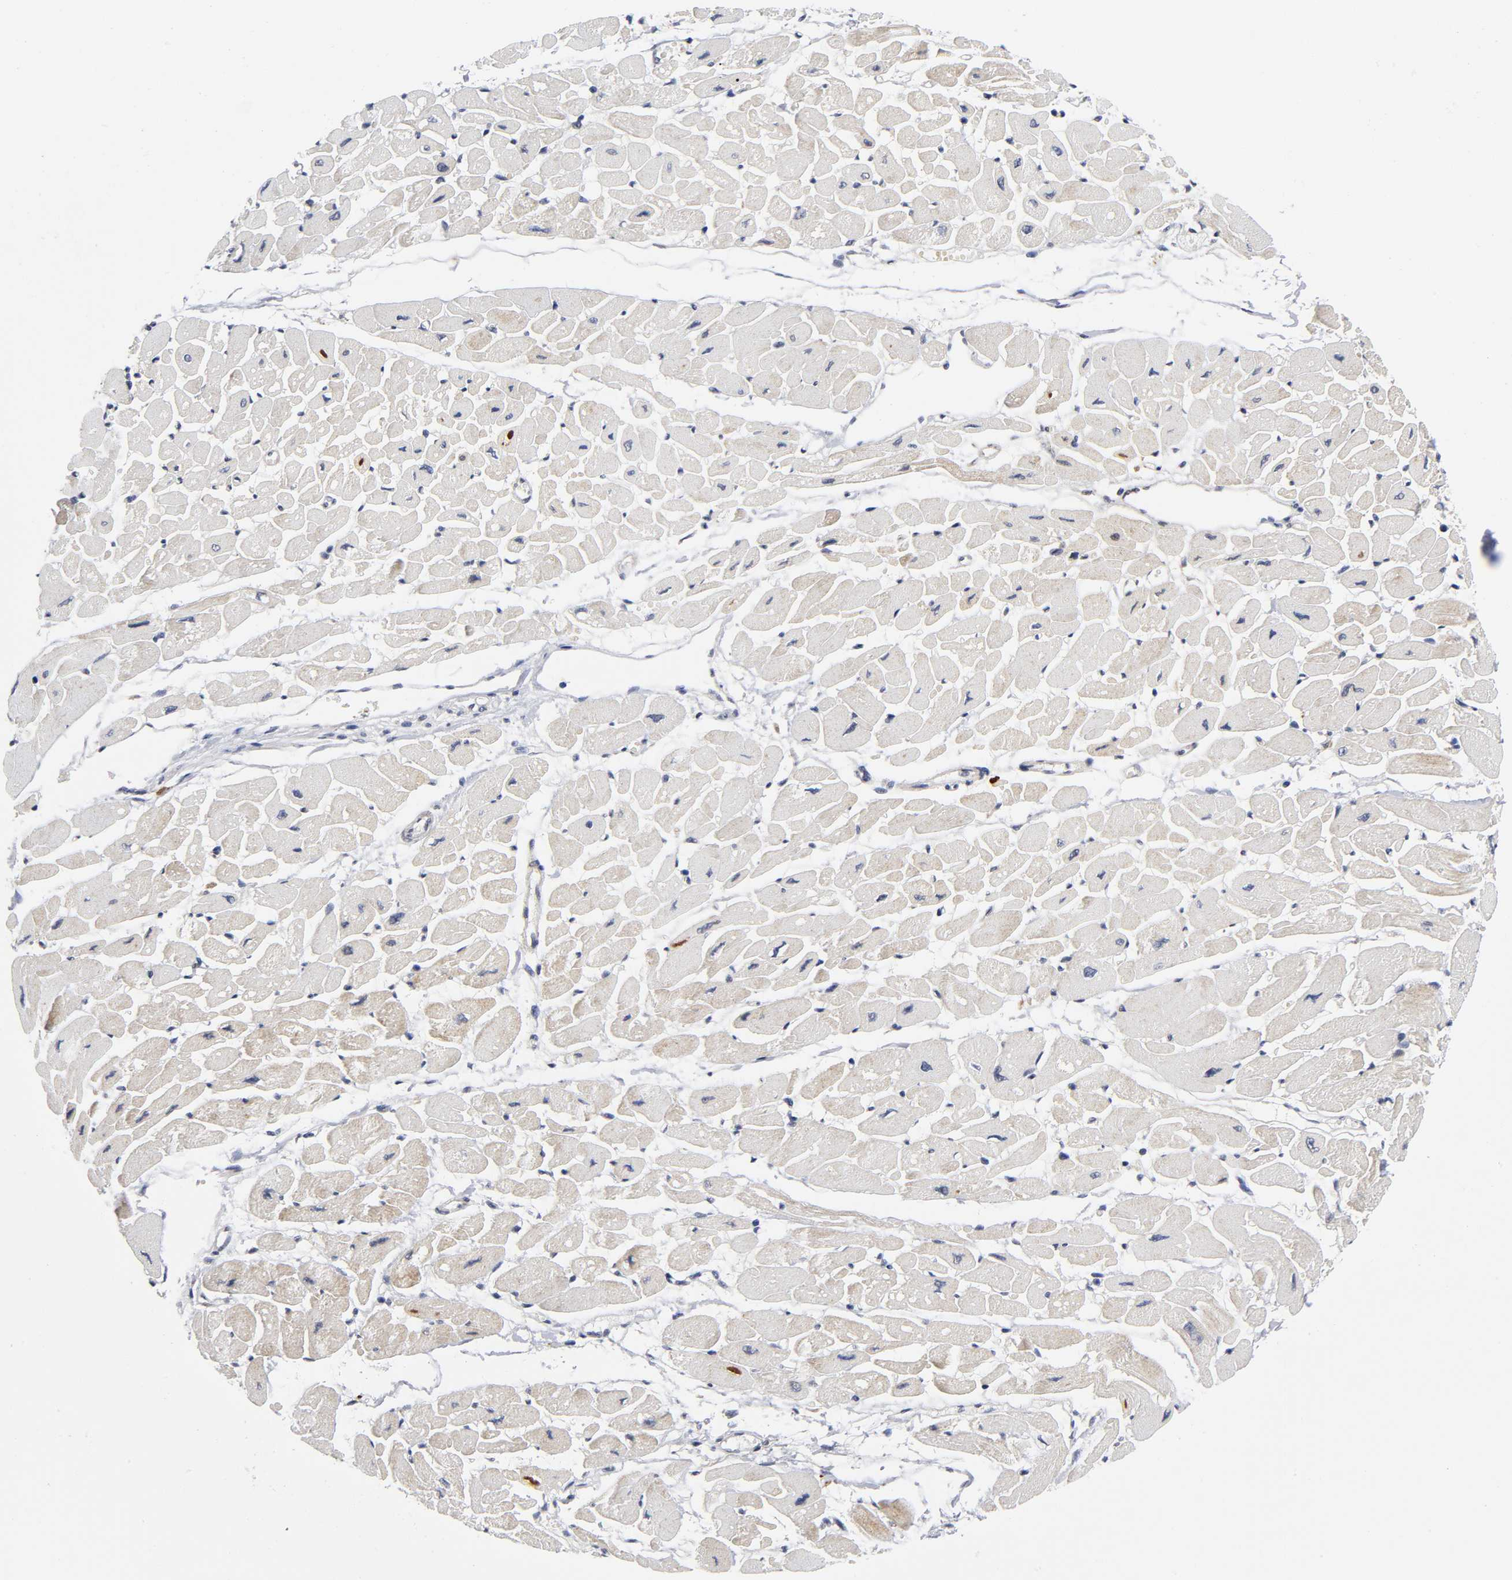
{"staining": {"intensity": "weak", "quantity": ">75%", "location": "cytoplasmic/membranous"}, "tissue": "heart muscle", "cell_type": "Cardiomyocytes", "image_type": "normal", "snomed": [{"axis": "morphology", "description": "Normal tissue, NOS"}, {"axis": "topography", "description": "Heart"}], "caption": "A low amount of weak cytoplasmic/membranous staining is identified in approximately >75% of cardiomyocytes in normal heart muscle.", "gene": "EIF5", "patient": {"sex": "female", "age": 54}}